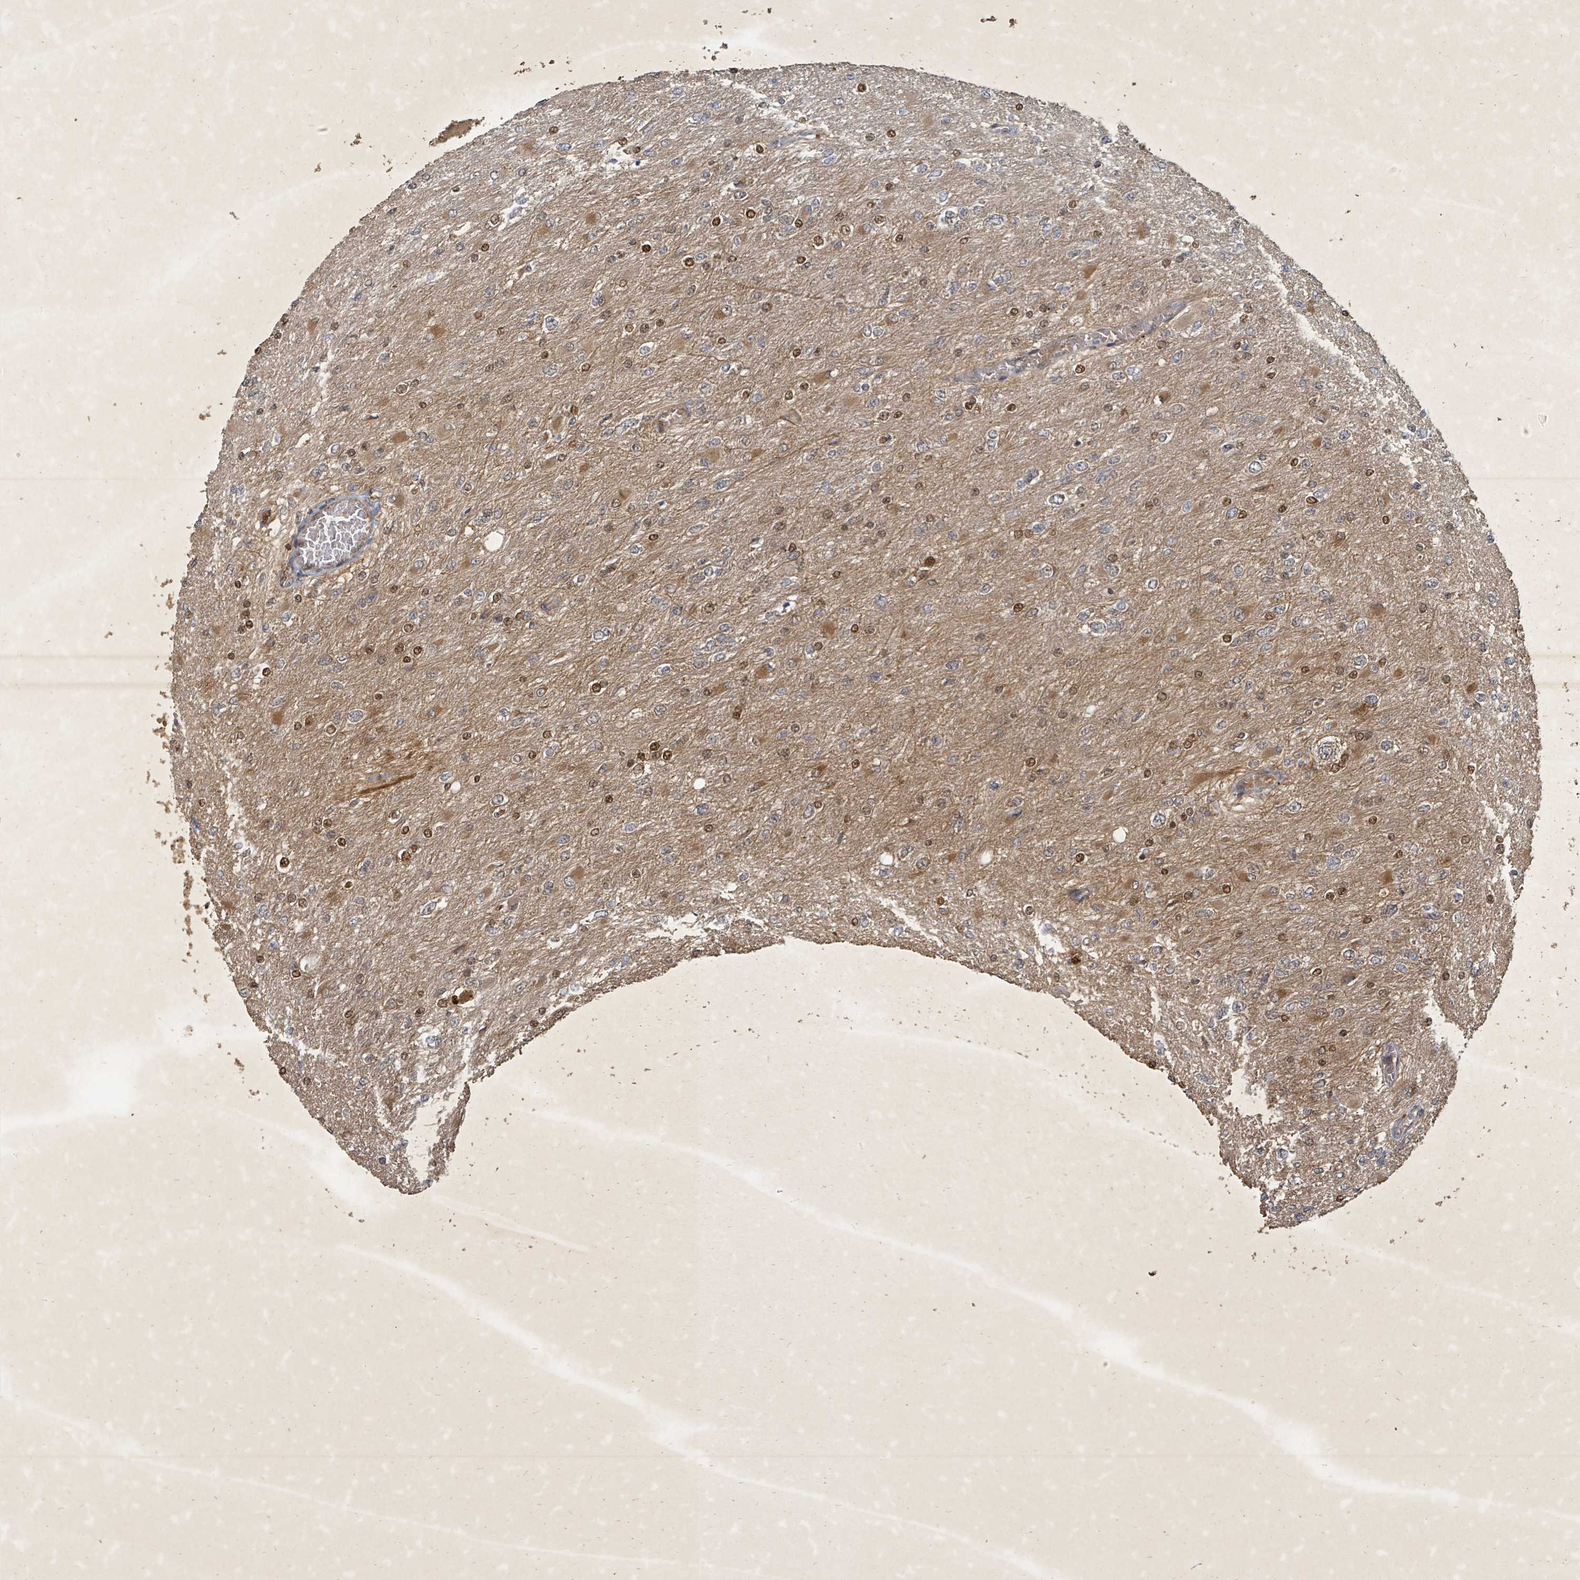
{"staining": {"intensity": "moderate", "quantity": ">75%", "location": "cytoplasmic/membranous,nuclear"}, "tissue": "glioma", "cell_type": "Tumor cells", "image_type": "cancer", "snomed": [{"axis": "morphology", "description": "Glioma, malignant, High grade"}, {"axis": "topography", "description": "Cerebral cortex"}], "caption": "DAB (3,3'-diaminobenzidine) immunohistochemical staining of human malignant glioma (high-grade) displays moderate cytoplasmic/membranous and nuclear protein expression in about >75% of tumor cells. Ihc stains the protein in brown and the nuclei are stained blue.", "gene": "KDM4E", "patient": {"sex": "female", "age": 36}}